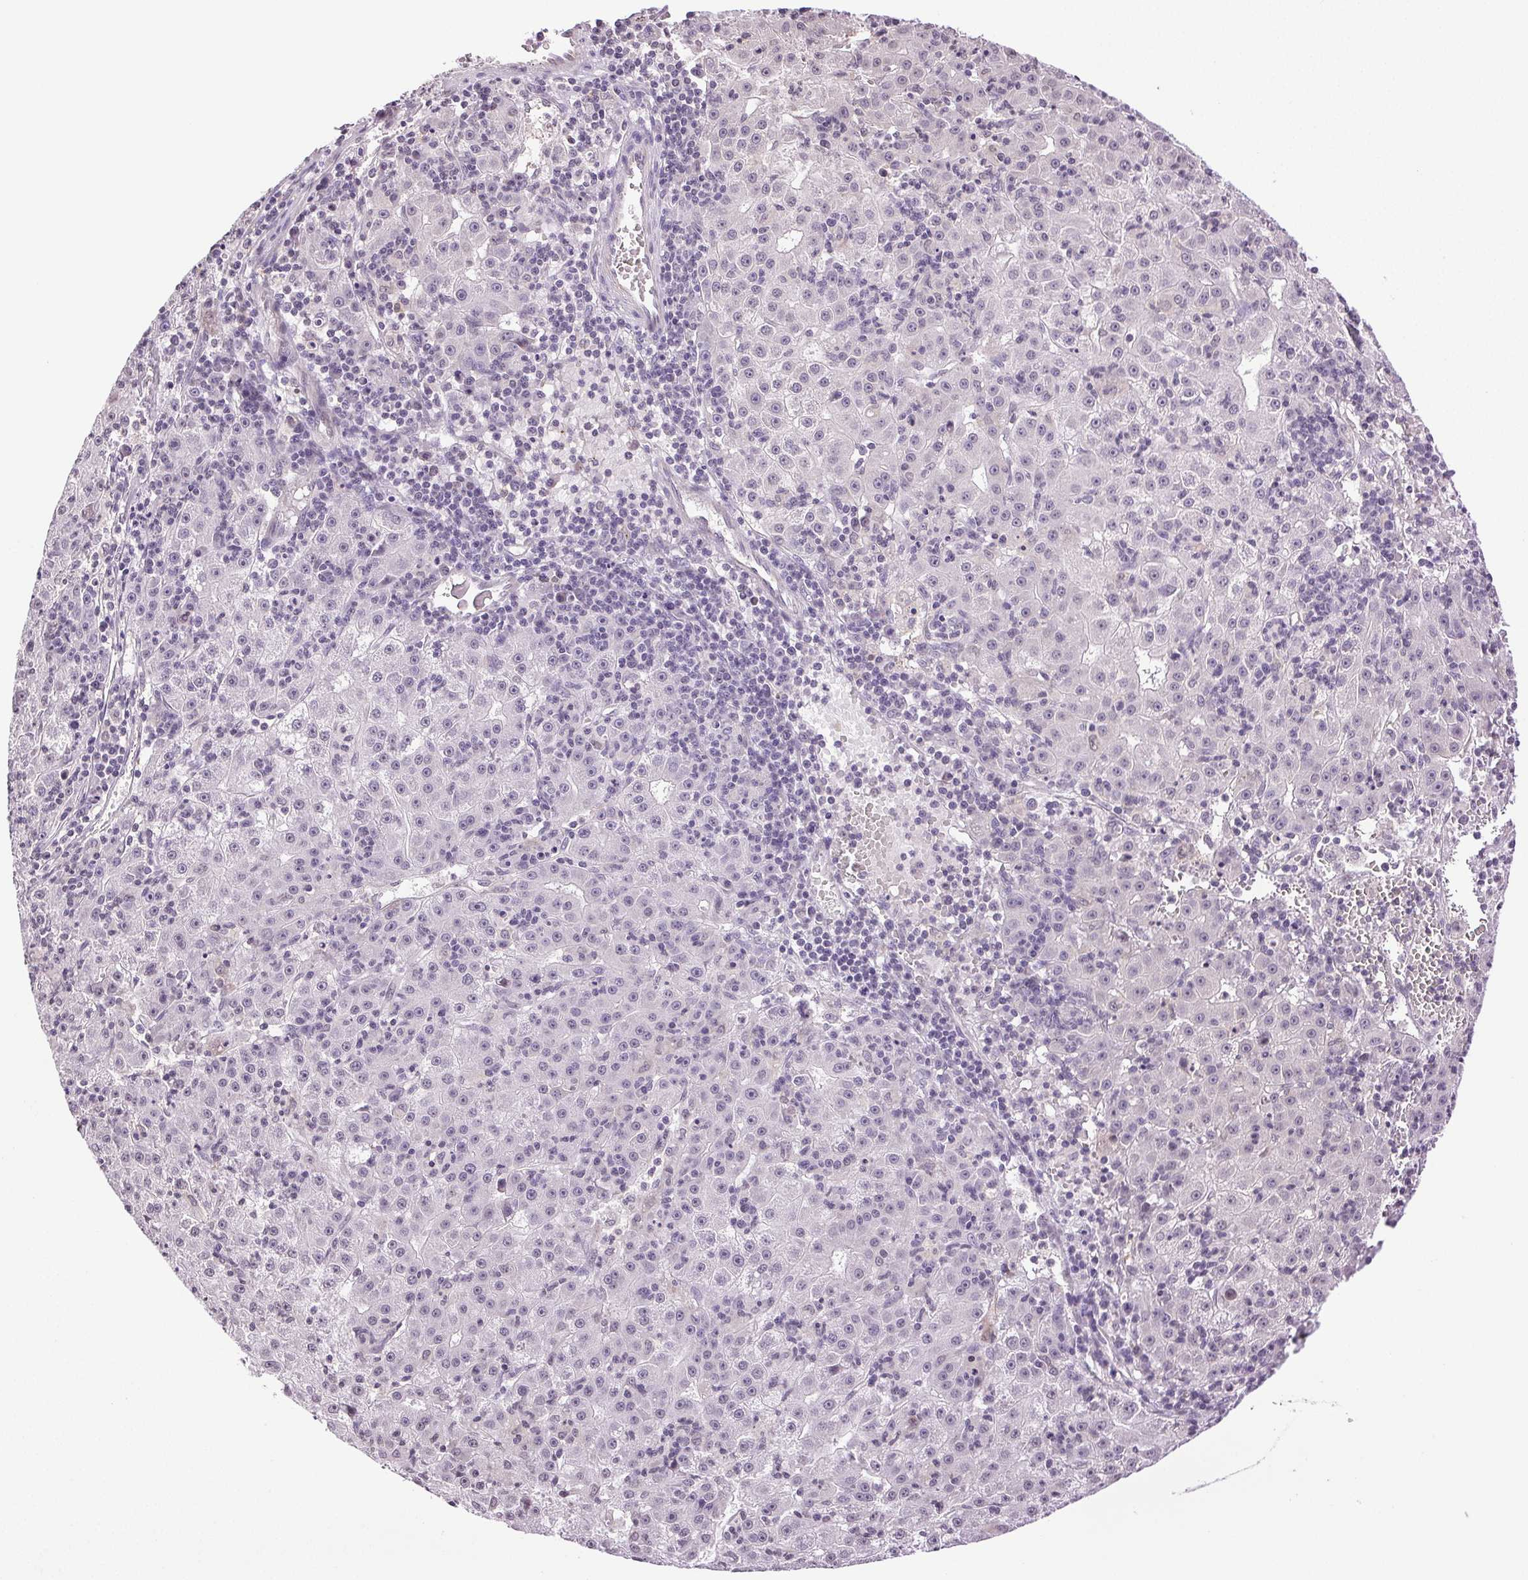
{"staining": {"intensity": "negative", "quantity": "none", "location": "none"}, "tissue": "liver cancer", "cell_type": "Tumor cells", "image_type": "cancer", "snomed": [{"axis": "morphology", "description": "Carcinoma, Hepatocellular, NOS"}, {"axis": "topography", "description": "Liver"}], "caption": "Tumor cells show no significant protein positivity in liver hepatocellular carcinoma.", "gene": "TNNT3", "patient": {"sex": "male", "age": 76}}